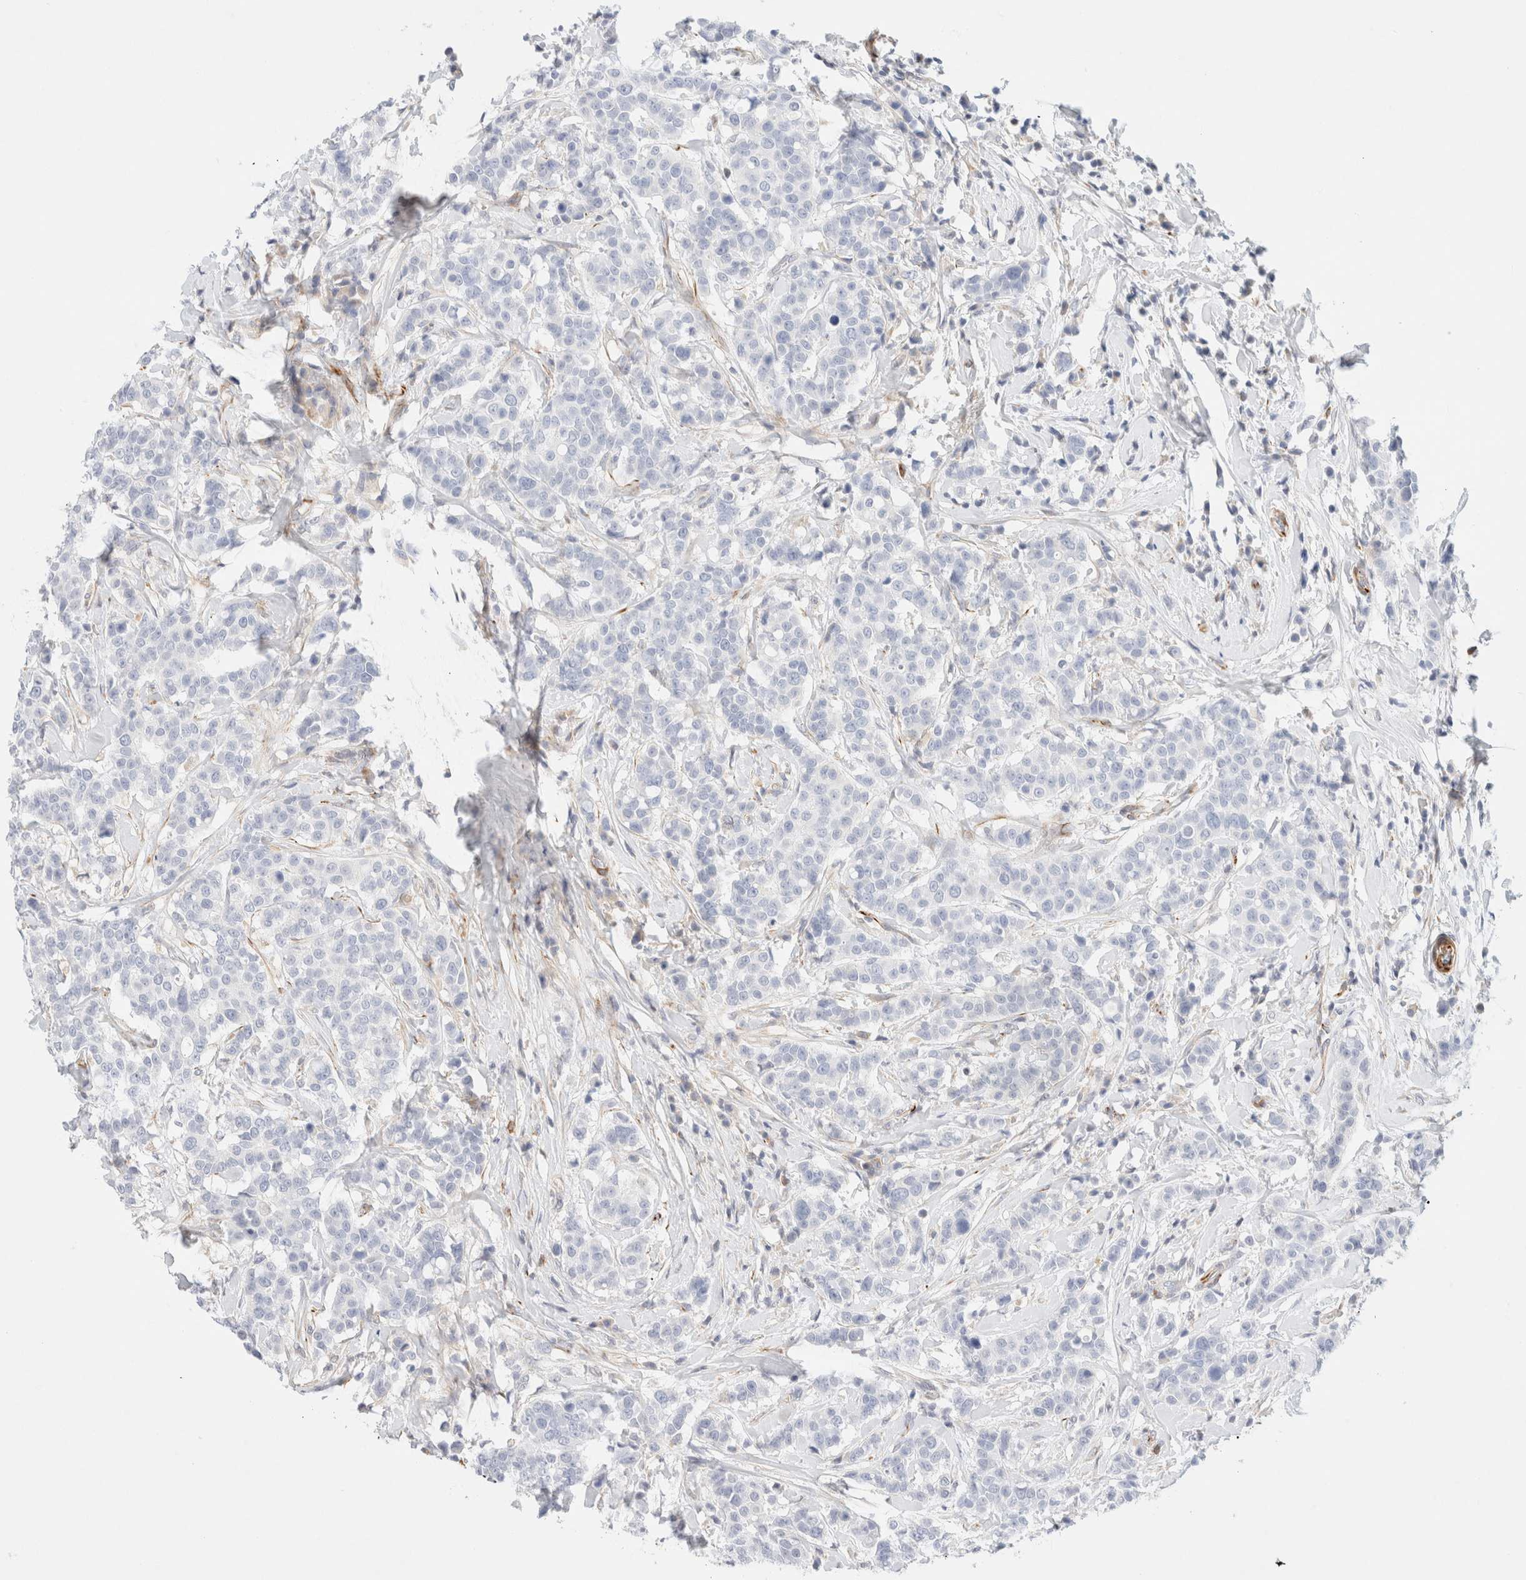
{"staining": {"intensity": "negative", "quantity": "none", "location": "none"}, "tissue": "breast cancer", "cell_type": "Tumor cells", "image_type": "cancer", "snomed": [{"axis": "morphology", "description": "Duct carcinoma"}, {"axis": "topography", "description": "Breast"}], "caption": "Protein analysis of breast intraductal carcinoma exhibits no significant positivity in tumor cells. (Stains: DAB IHC with hematoxylin counter stain, Microscopy: brightfield microscopy at high magnification).", "gene": "SLC25A48", "patient": {"sex": "female", "age": 27}}